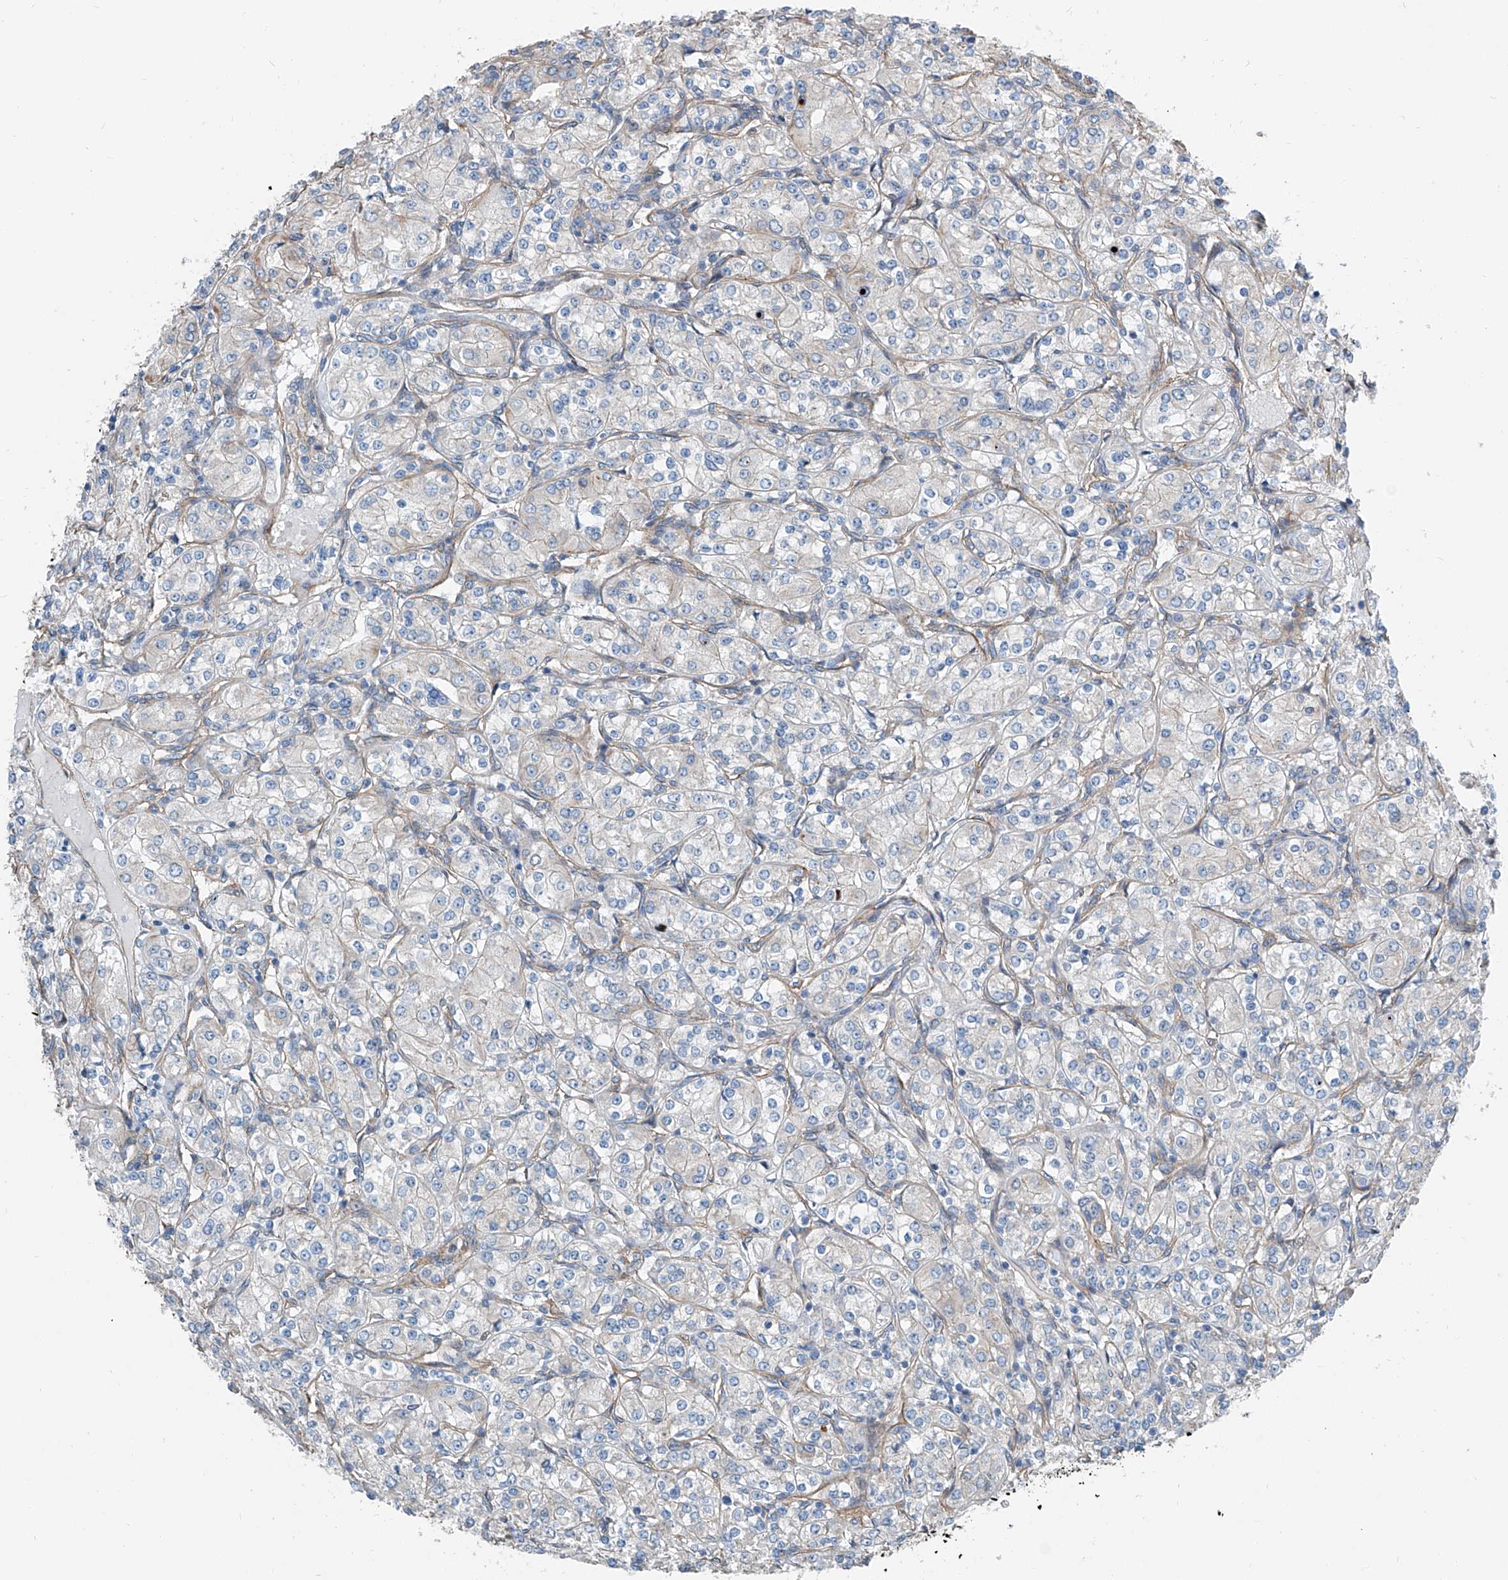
{"staining": {"intensity": "negative", "quantity": "none", "location": "none"}, "tissue": "renal cancer", "cell_type": "Tumor cells", "image_type": "cancer", "snomed": [{"axis": "morphology", "description": "Adenocarcinoma, NOS"}, {"axis": "topography", "description": "Kidney"}], "caption": "The micrograph displays no significant expression in tumor cells of renal cancer (adenocarcinoma).", "gene": "THEMIS2", "patient": {"sex": "male", "age": 77}}